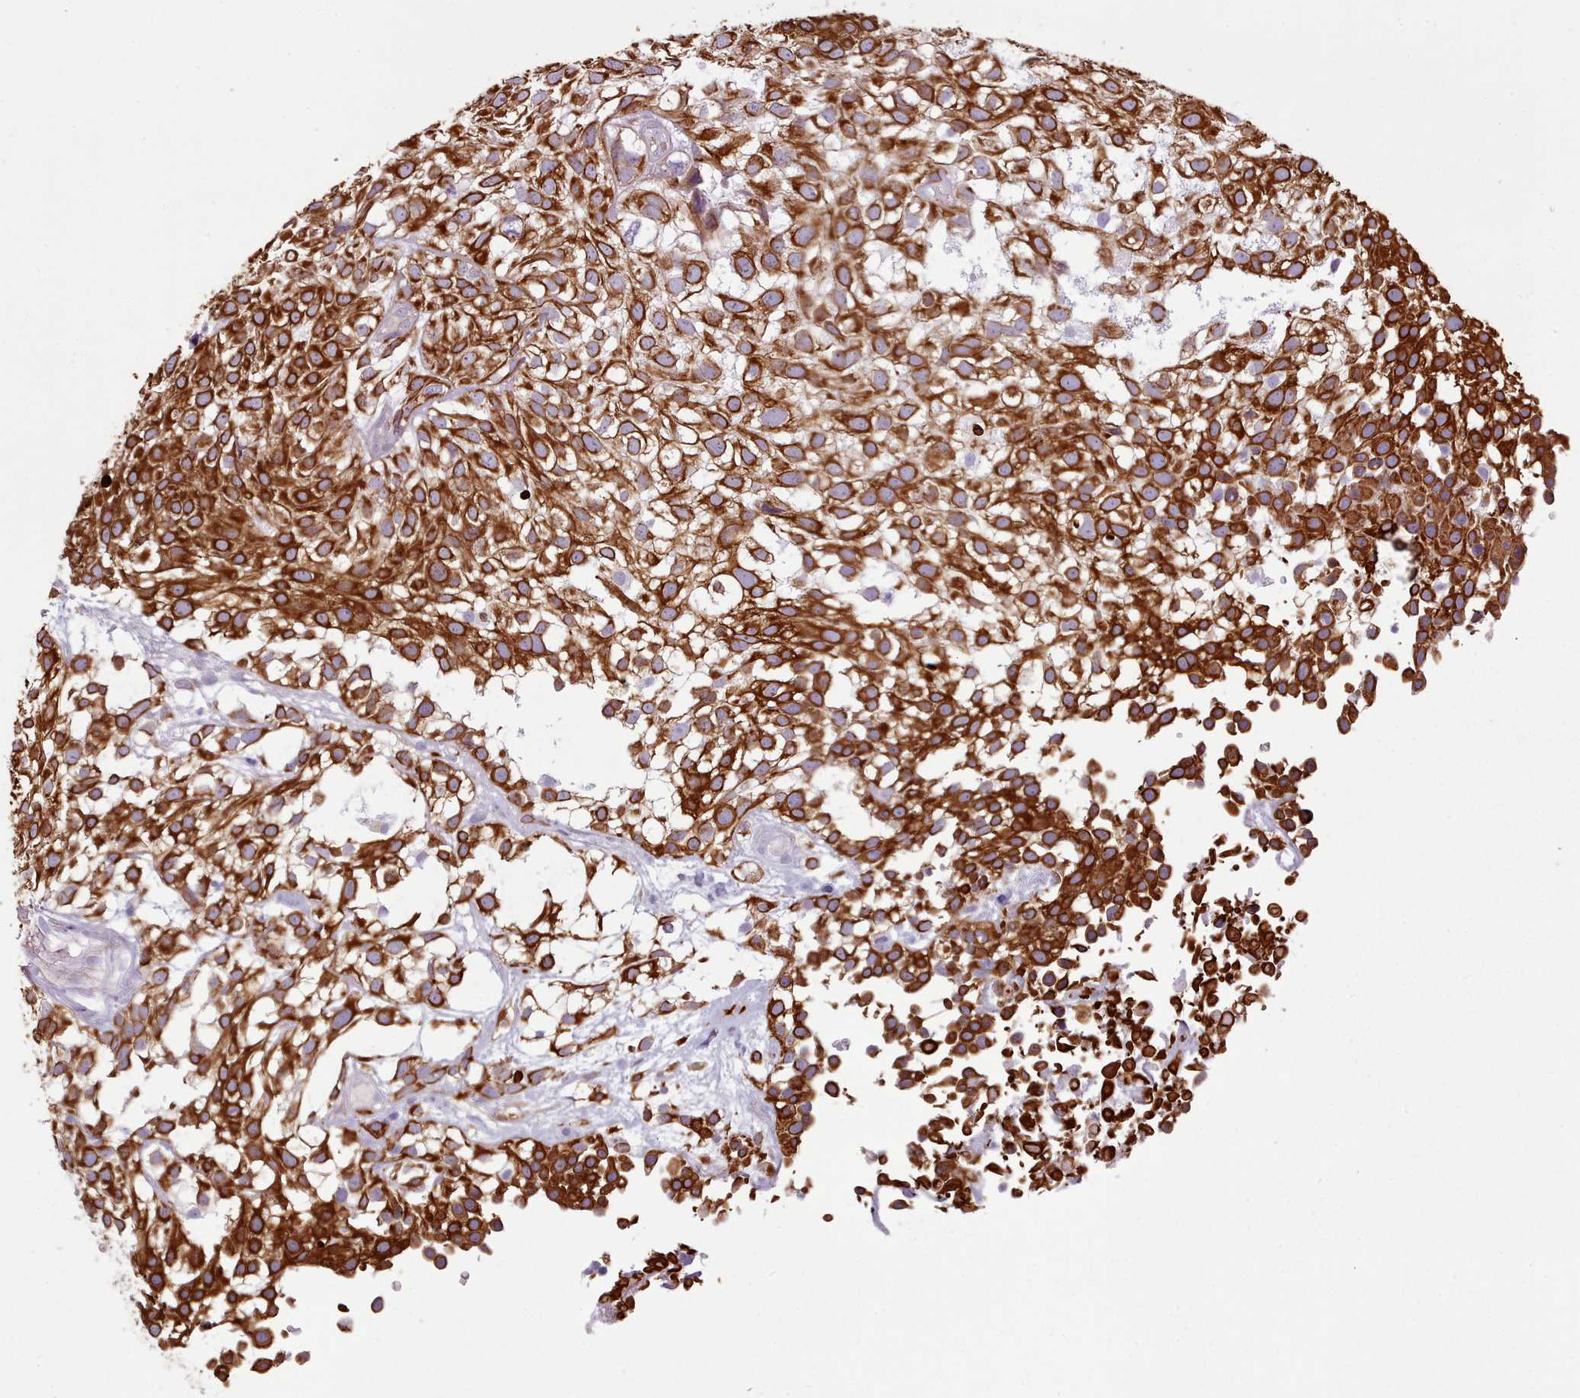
{"staining": {"intensity": "strong", "quantity": ">75%", "location": "cytoplasmic/membranous"}, "tissue": "urothelial cancer", "cell_type": "Tumor cells", "image_type": "cancer", "snomed": [{"axis": "morphology", "description": "Urothelial carcinoma, High grade"}, {"axis": "topography", "description": "Urinary bladder"}], "caption": "Immunohistochemical staining of high-grade urothelial carcinoma exhibits high levels of strong cytoplasmic/membranous protein staining in approximately >75% of tumor cells.", "gene": "PLD4", "patient": {"sex": "male", "age": 56}}